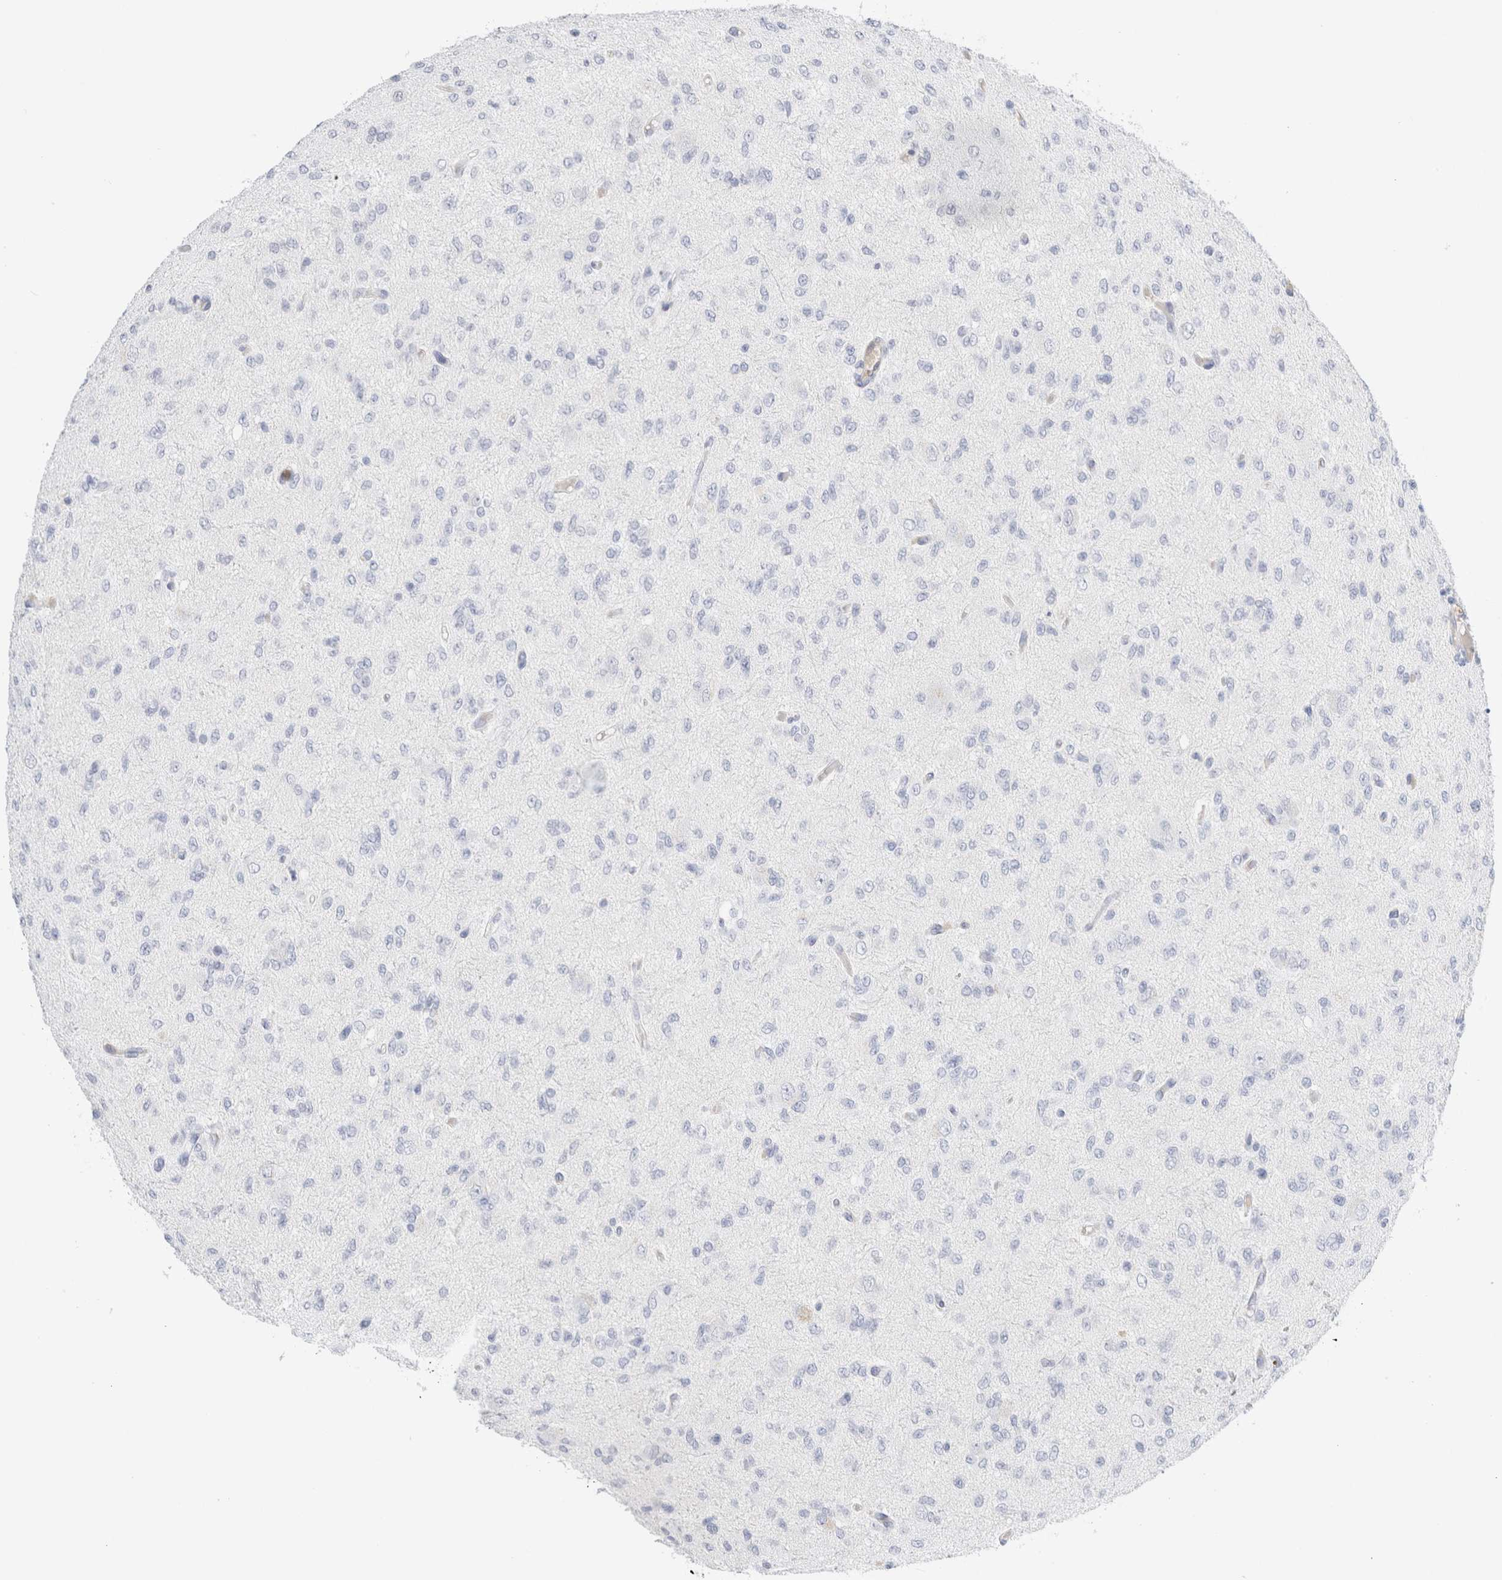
{"staining": {"intensity": "negative", "quantity": "none", "location": "none"}, "tissue": "glioma", "cell_type": "Tumor cells", "image_type": "cancer", "snomed": [{"axis": "morphology", "description": "Glioma, malignant, High grade"}, {"axis": "topography", "description": "Brain"}], "caption": "This is a micrograph of IHC staining of glioma, which shows no staining in tumor cells.", "gene": "ARG1", "patient": {"sex": "female", "age": 59}}